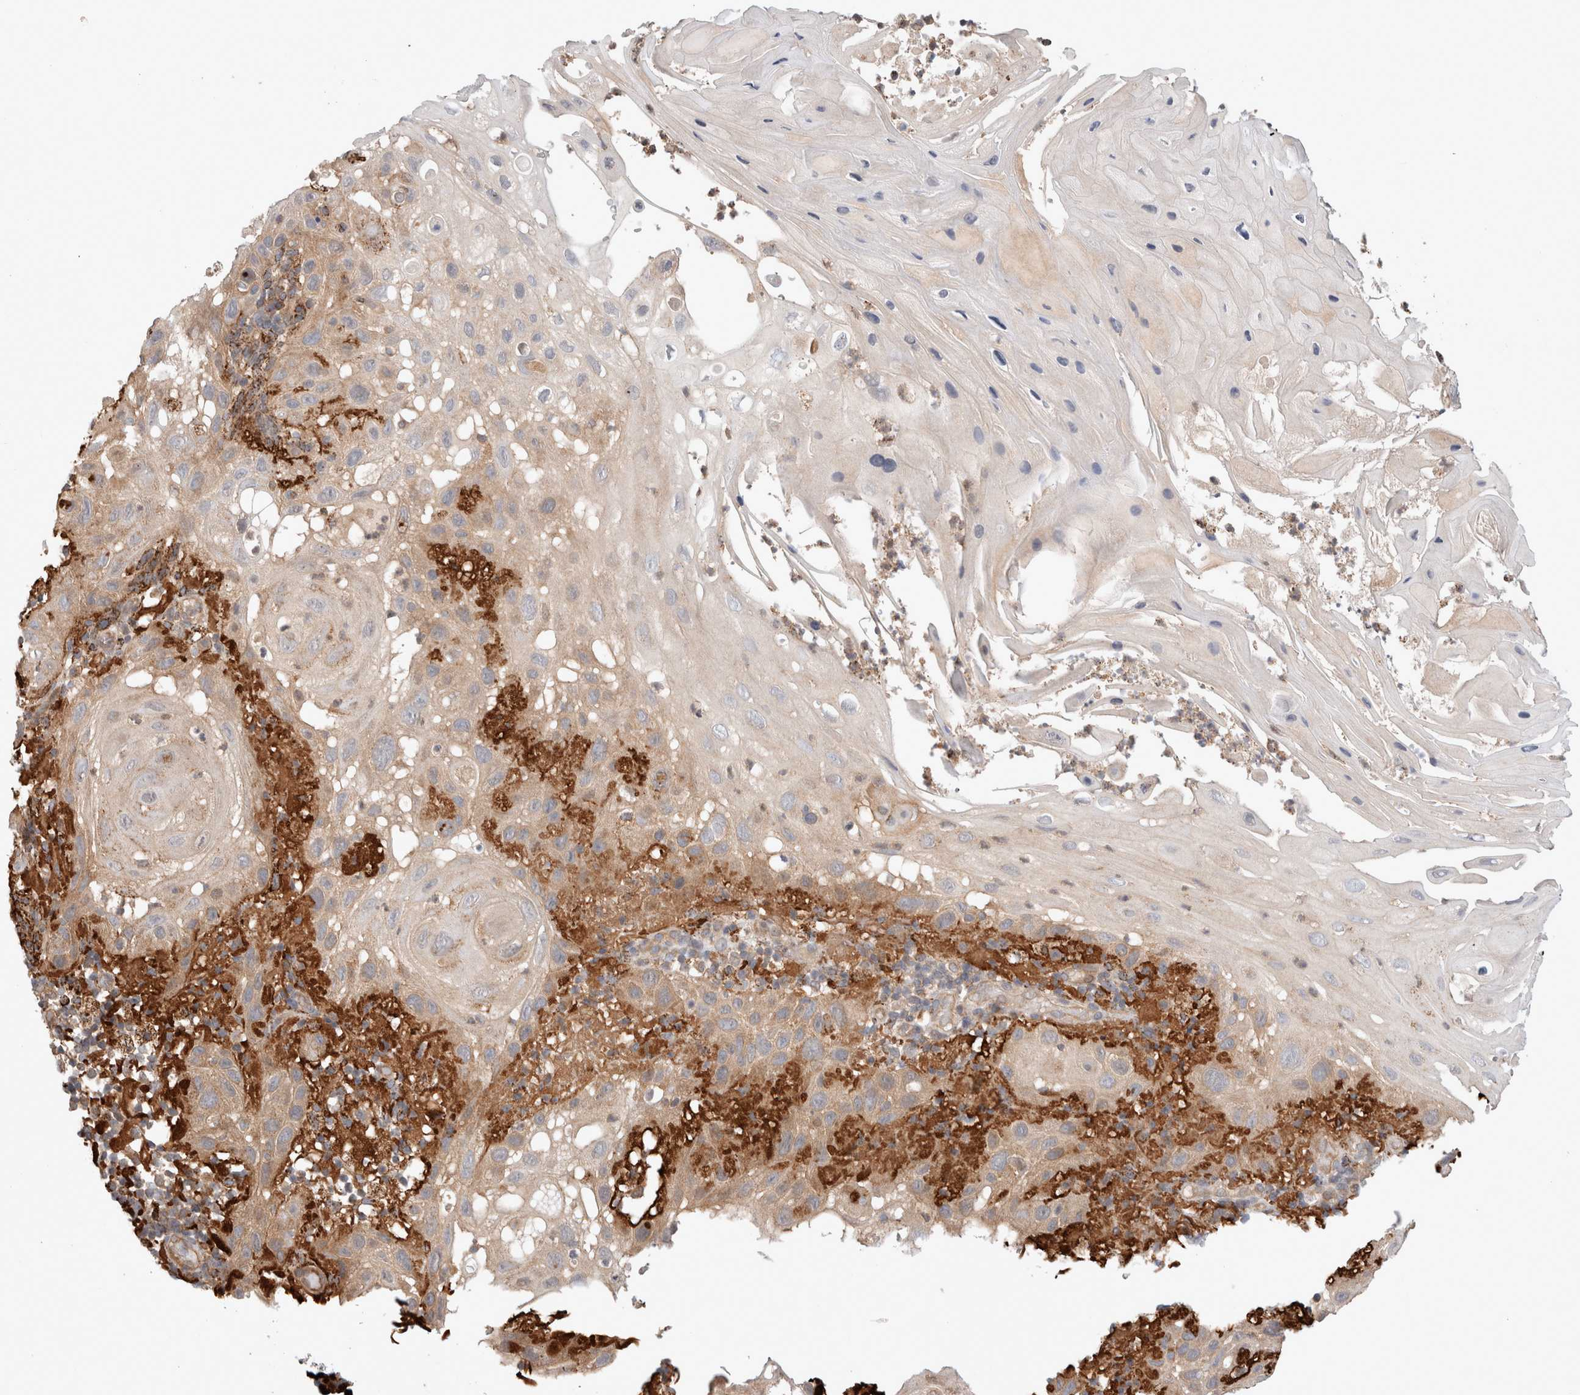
{"staining": {"intensity": "weak", "quantity": ">75%", "location": "cytoplasmic/membranous"}, "tissue": "skin cancer", "cell_type": "Tumor cells", "image_type": "cancer", "snomed": [{"axis": "morphology", "description": "Squamous cell carcinoma, NOS"}, {"axis": "topography", "description": "Skin"}], "caption": "An immunohistochemistry (IHC) histopathology image of neoplastic tissue is shown. Protein staining in brown labels weak cytoplasmic/membranous positivity in skin cancer (squamous cell carcinoma) within tumor cells.", "gene": "HROB", "patient": {"sex": "female", "age": 96}}